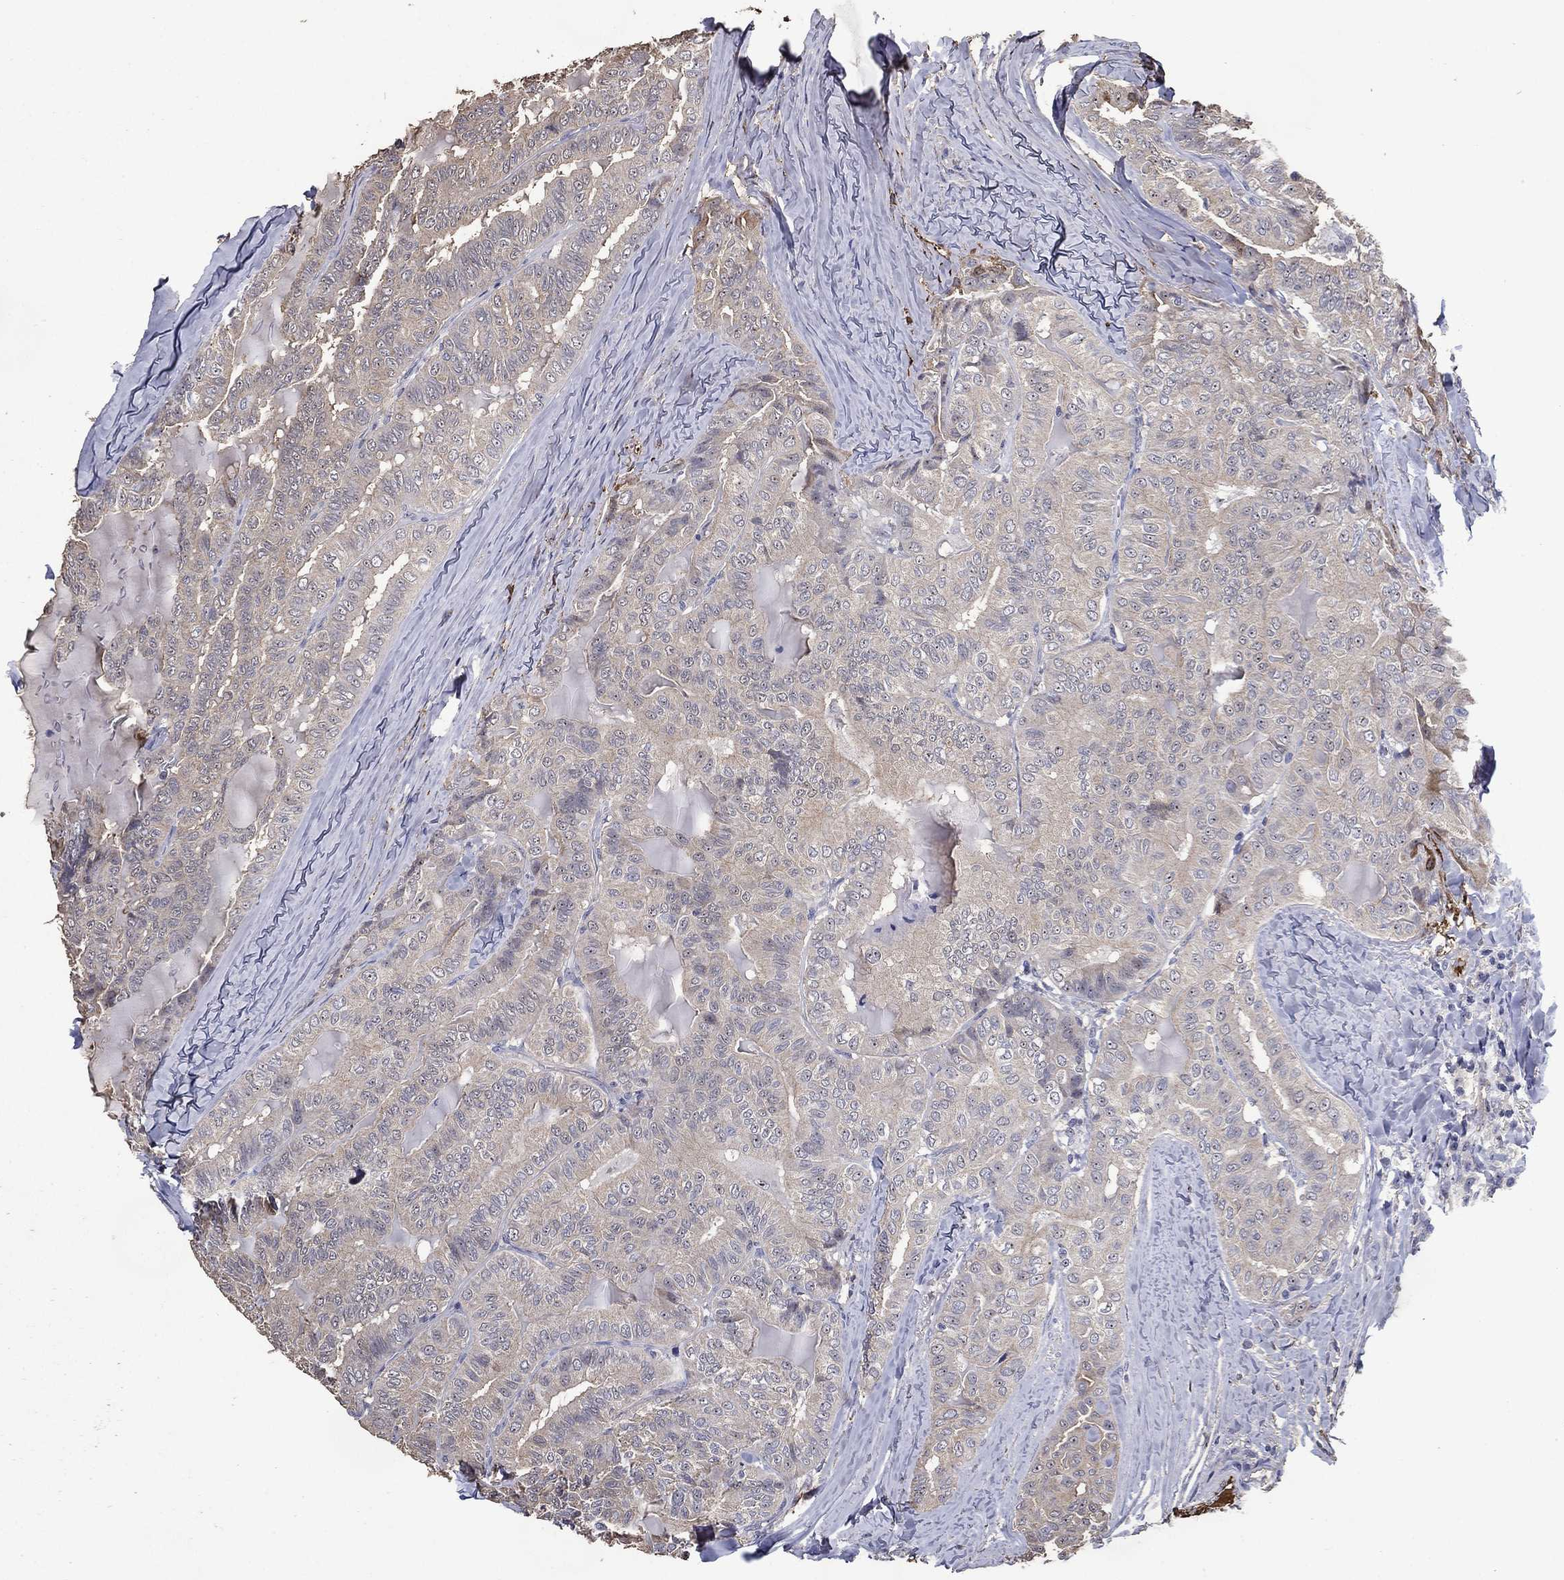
{"staining": {"intensity": "negative", "quantity": "none", "location": "none"}, "tissue": "thyroid cancer", "cell_type": "Tumor cells", "image_type": "cancer", "snomed": [{"axis": "morphology", "description": "Papillary adenocarcinoma, NOS"}, {"axis": "topography", "description": "Thyroid gland"}], "caption": "The histopathology image shows no significant expression in tumor cells of thyroid cancer.", "gene": "EFNA1", "patient": {"sex": "female", "age": 68}}